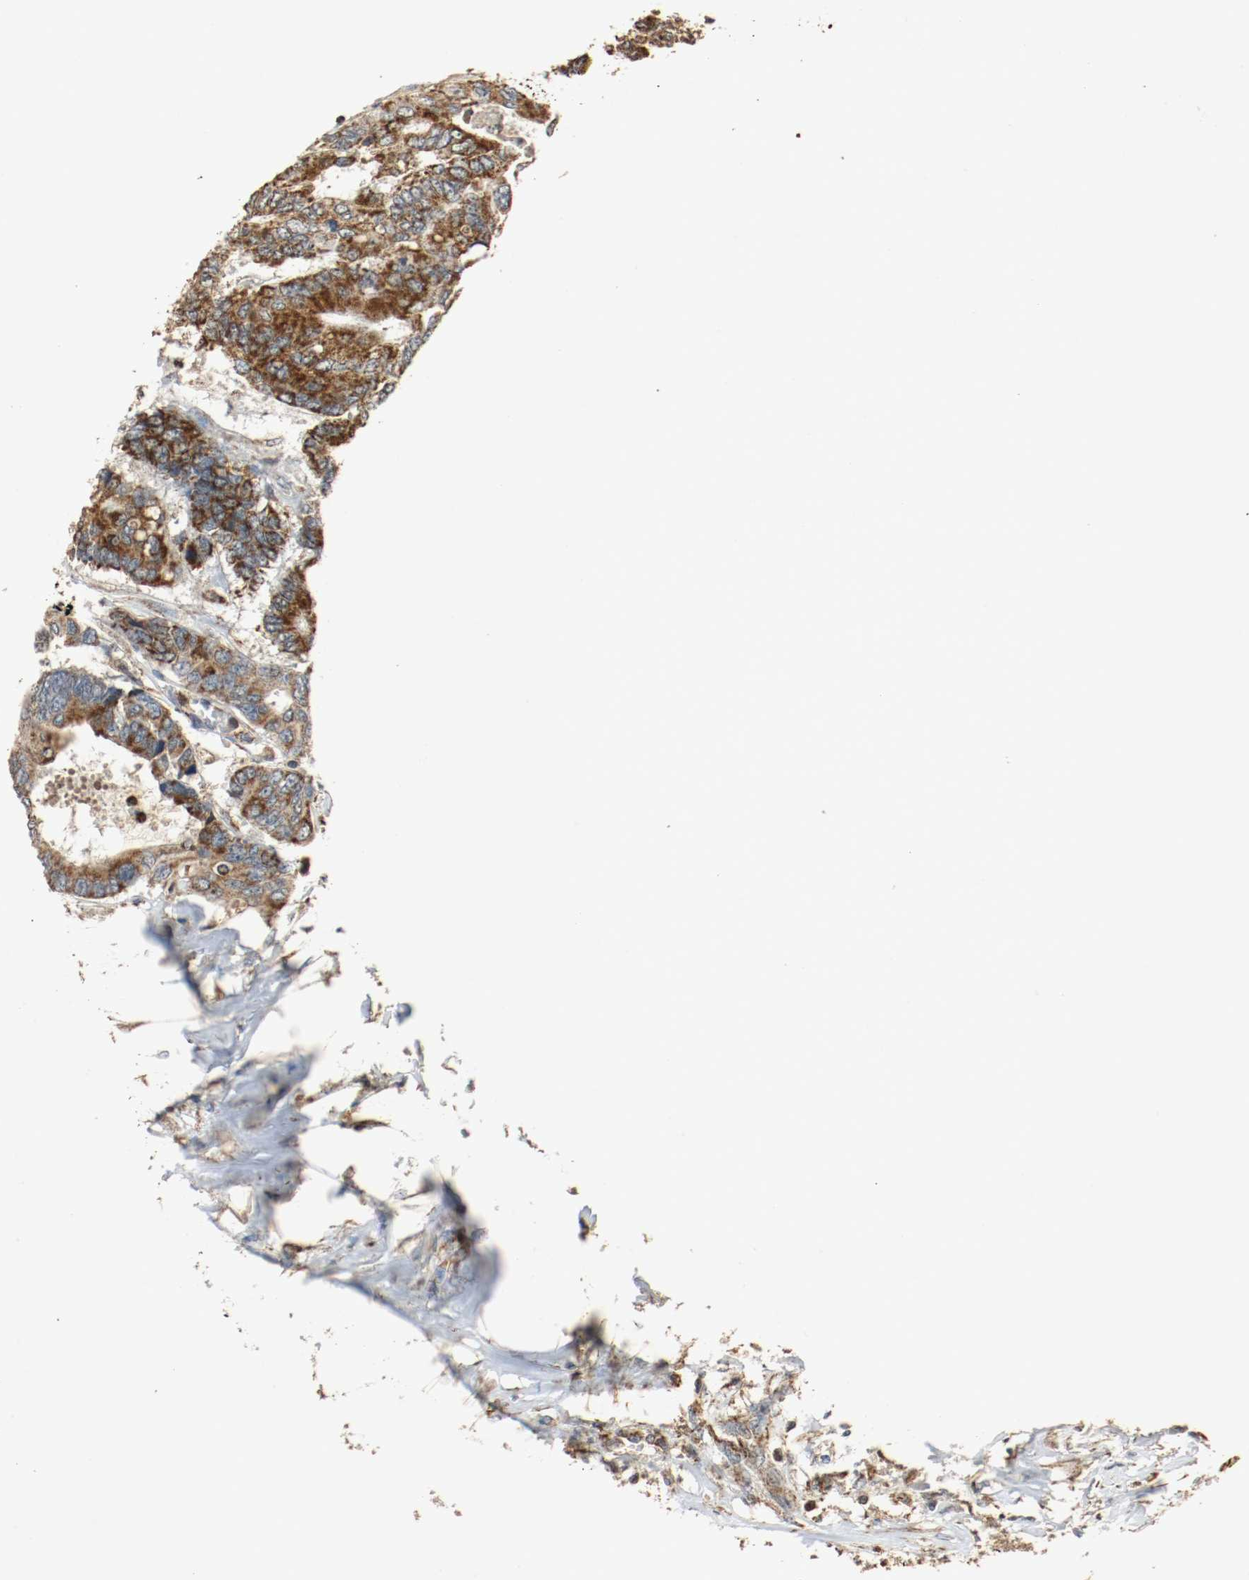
{"staining": {"intensity": "strong", "quantity": ">75%", "location": "cytoplasmic/membranous"}, "tissue": "colorectal cancer", "cell_type": "Tumor cells", "image_type": "cancer", "snomed": [{"axis": "morphology", "description": "Adenocarcinoma, NOS"}, {"axis": "topography", "description": "Rectum"}], "caption": "Immunohistochemistry histopathology image of neoplastic tissue: colorectal cancer stained using immunohistochemistry shows high levels of strong protein expression localized specifically in the cytoplasmic/membranous of tumor cells, appearing as a cytoplasmic/membranous brown color.", "gene": "ALDH4A1", "patient": {"sex": "male", "age": 55}}